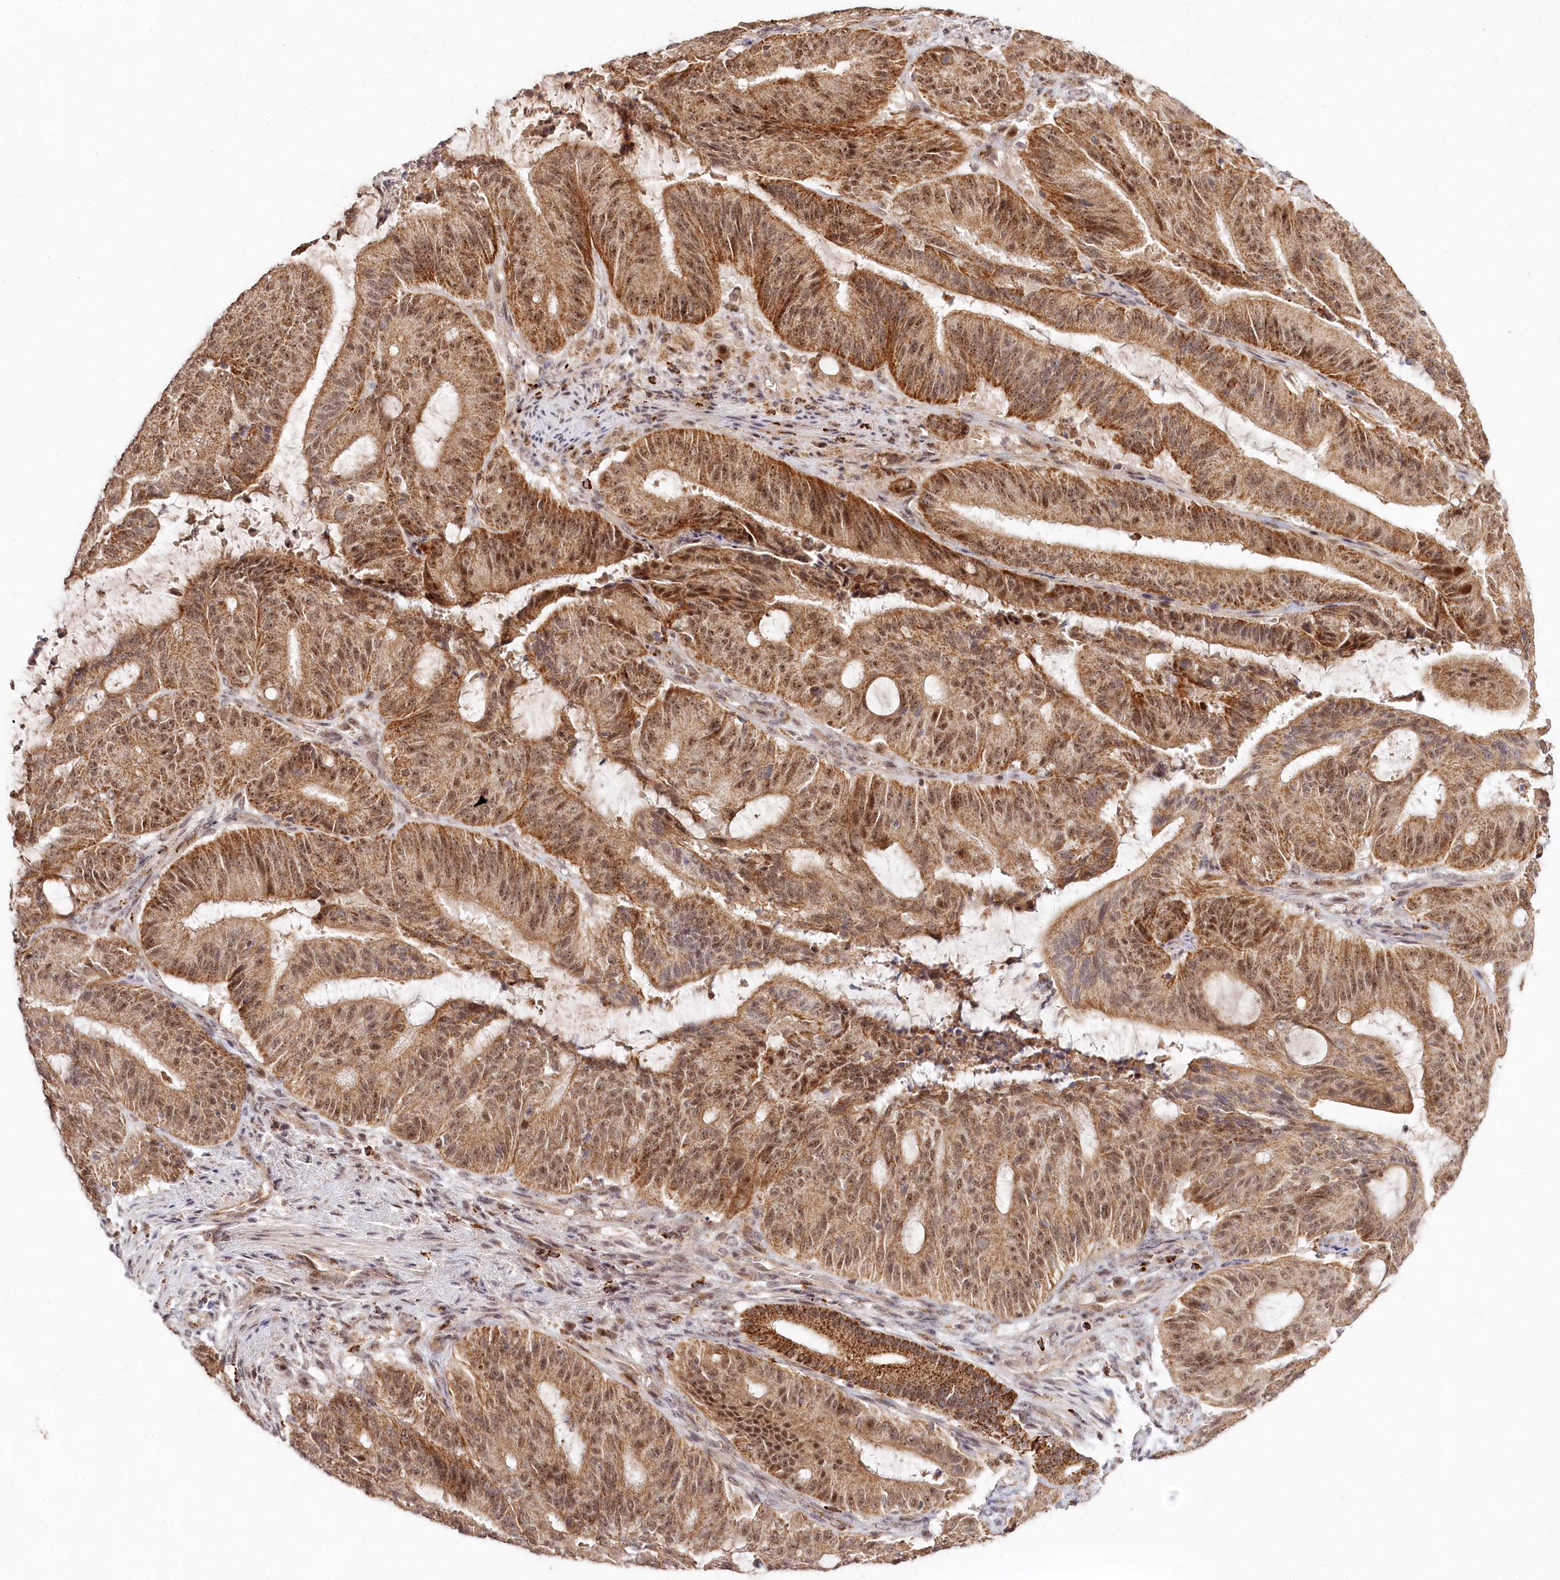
{"staining": {"intensity": "moderate", "quantity": ">75%", "location": "cytoplasmic/membranous,nuclear"}, "tissue": "liver cancer", "cell_type": "Tumor cells", "image_type": "cancer", "snomed": [{"axis": "morphology", "description": "Normal tissue, NOS"}, {"axis": "morphology", "description": "Cholangiocarcinoma"}, {"axis": "topography", "description": "Liver"}, {"axis": "topography", "description": "Peripheral nerve tissue"}], "caption": "Immunohistochemical staining of liver cancer (cholangiocarcinoma) displays medium levels of moderate cytoplasmic/membranous and nuclear staining in approximately >75% of tumor cells.", "gene": "RTN4IP1", "patient": {"sex": "female", "age": 73}}